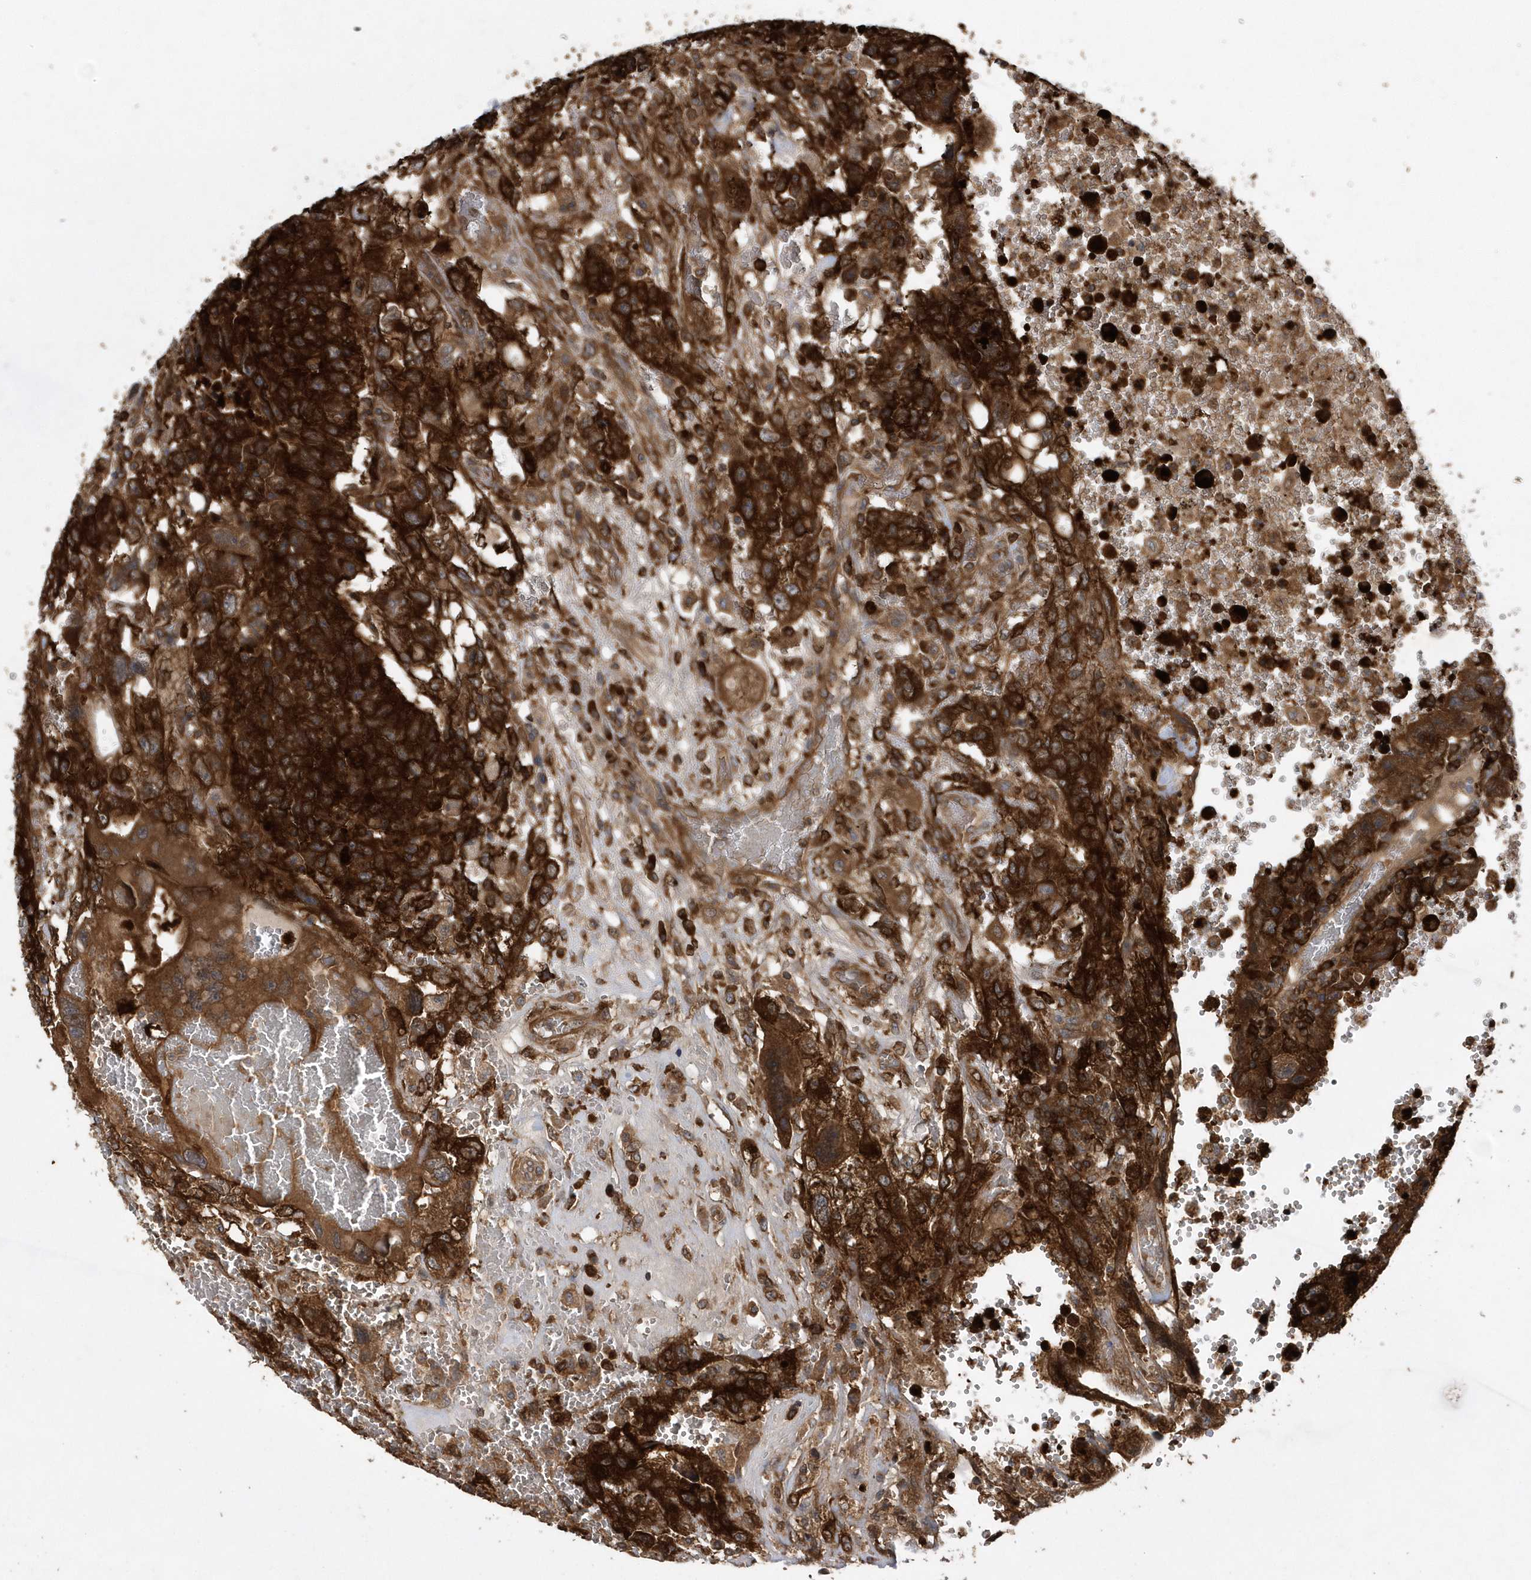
{"staining": {"intensity": "strong", "quantity": ">75%", "location": "cytoplasmic/membranous"}, "tissue": "testis cancer", "cell_type": "Tumor cells", "image_type": "cancer", "snomed": [{"axis": "morphology", "description": "Carcinoma, Embryonal, NOS"}, {"axis": "topography", "description": "Testis"}], "caption": "This is a photomicrograph of IHC staining of testis cancer, which shows strong positivity in the cytoplasmic/membranous of tumor cells.", "gene": "PAICS", "patient": {"sex": "male", "age": 26}}